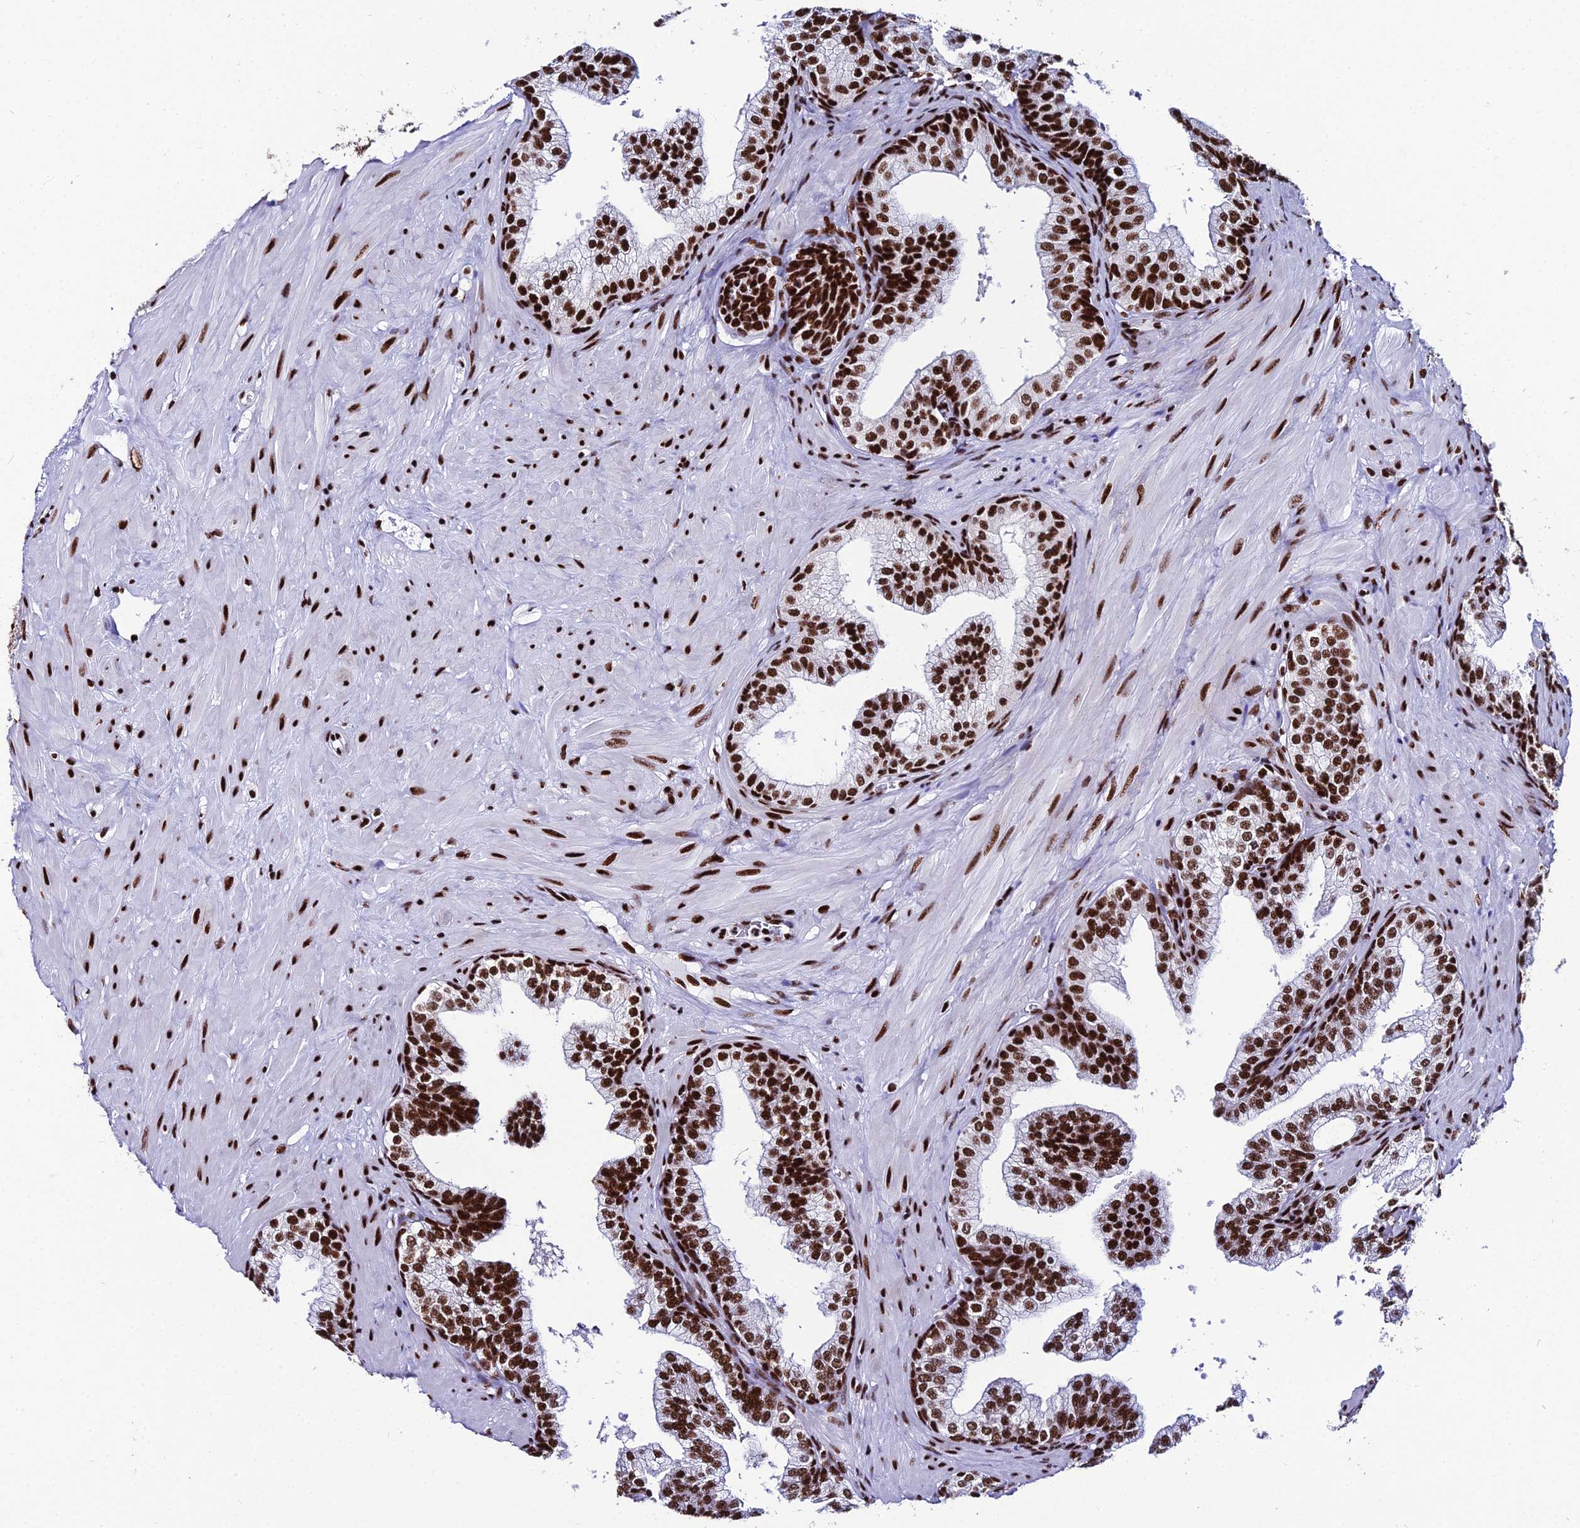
{"staining": {"intensity": "strong", "quantity": ">75%", "location": "nuclear"}, "tissue": "prostate", "cell_type": "Glandular cells", "image_type": "normal", "snomed": [{"axis": "morphology", "description": "Normal tissue, NOS"}, {"axis": "topography", "description": "Prostate"}], "caption": "A high-resolution photomicrograph shows immunohistochemistry (IHC) staining of unremarkable prostate, which shows strong nuclear positivity in about >75% of glandular cells.", "gene": "HNRNPH1", "patient": {"sex": "male", "age": 60}}